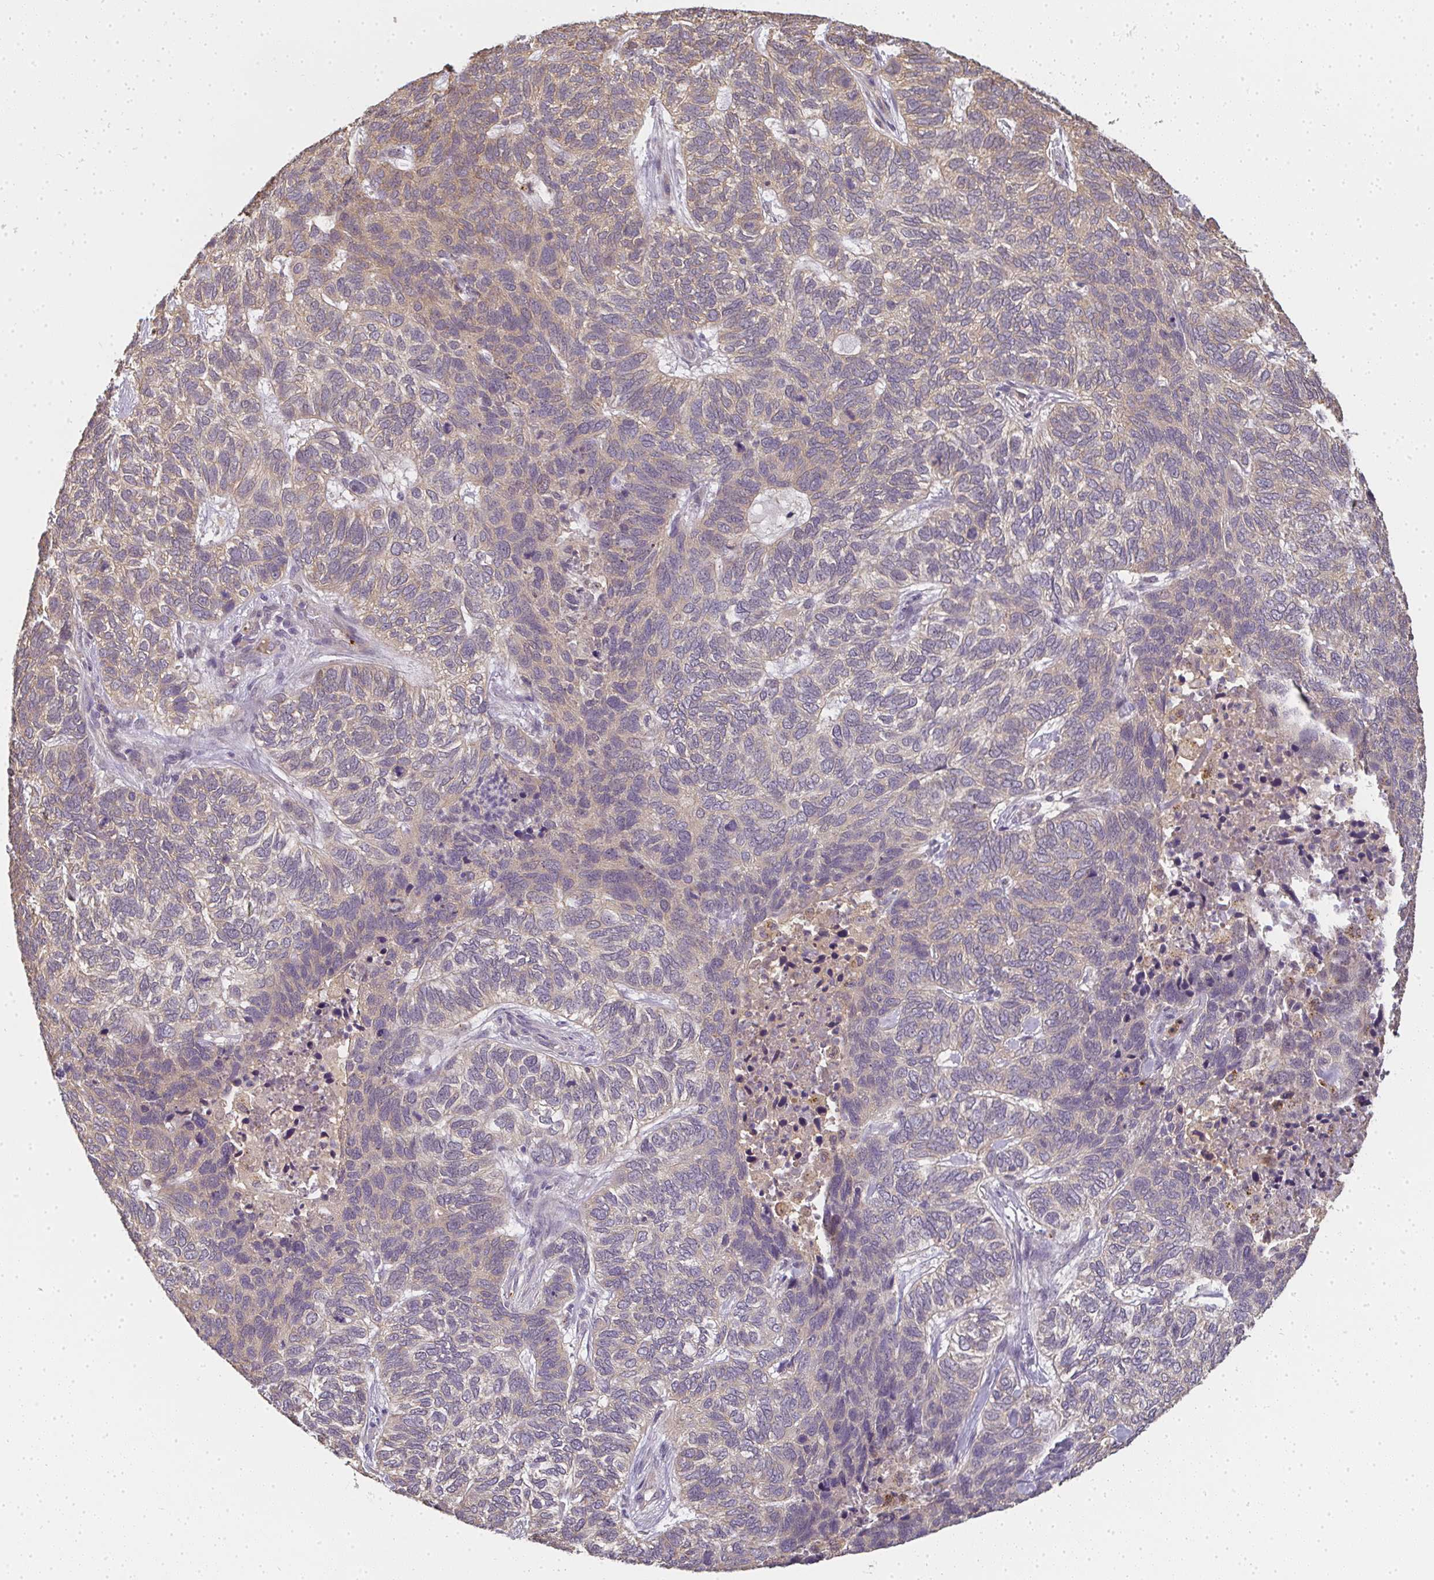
{"staining": {"intensity": "negative", "quantity": "none", "location": "none"}, "tissue": "skin cancer", "cell_type": "Tumor cells", "image_type": "cancer", "snomed": [{"axis": "morphology", "description": "Basal cell carcinoma"}, {"axis": "topography", "description": "Skin"}], "caption": "Immunohistochemical staining of skin cancer exhibits no significant positivity in tumor cells.", "gene": "SLC35B3", "patient": {"sex": "female", "age": 65}}